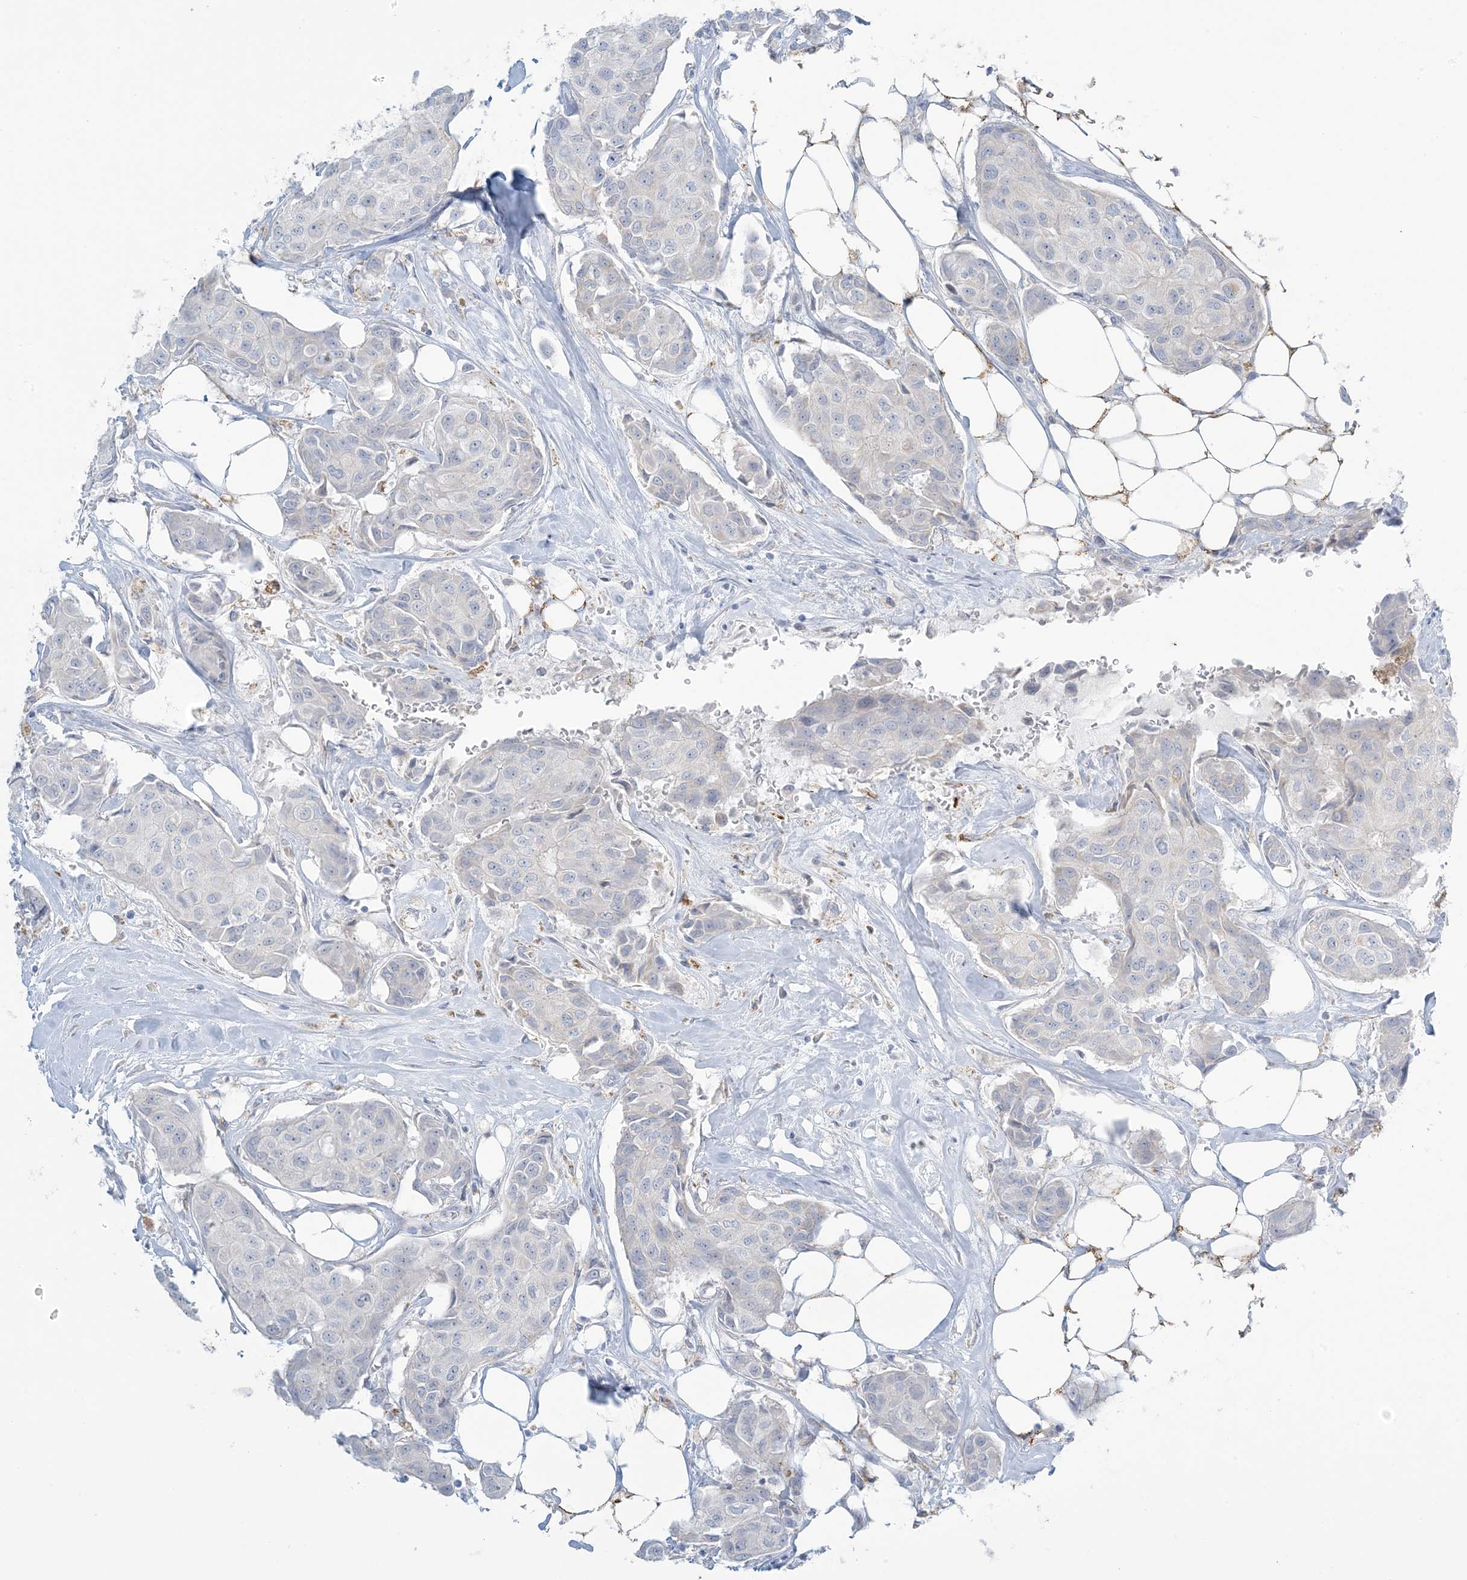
{"staining": {"intensity": "negative", "quantity": "none", "location": "none"}, "tissue": "breast cancer", "cell_type": "Tumor cells", "image_type": "cancer", "snomed": [{"axis": "morphology", "description": "Duct carcinoma"}, {"axis": "topography", "description": "Breast"}], "caption": "The image reveals no staining of tumor cells in breast infiltrating ductal carcinoma.", "gene": "ZDHHC4", "patient": {"sex": "female", "age": 80}}